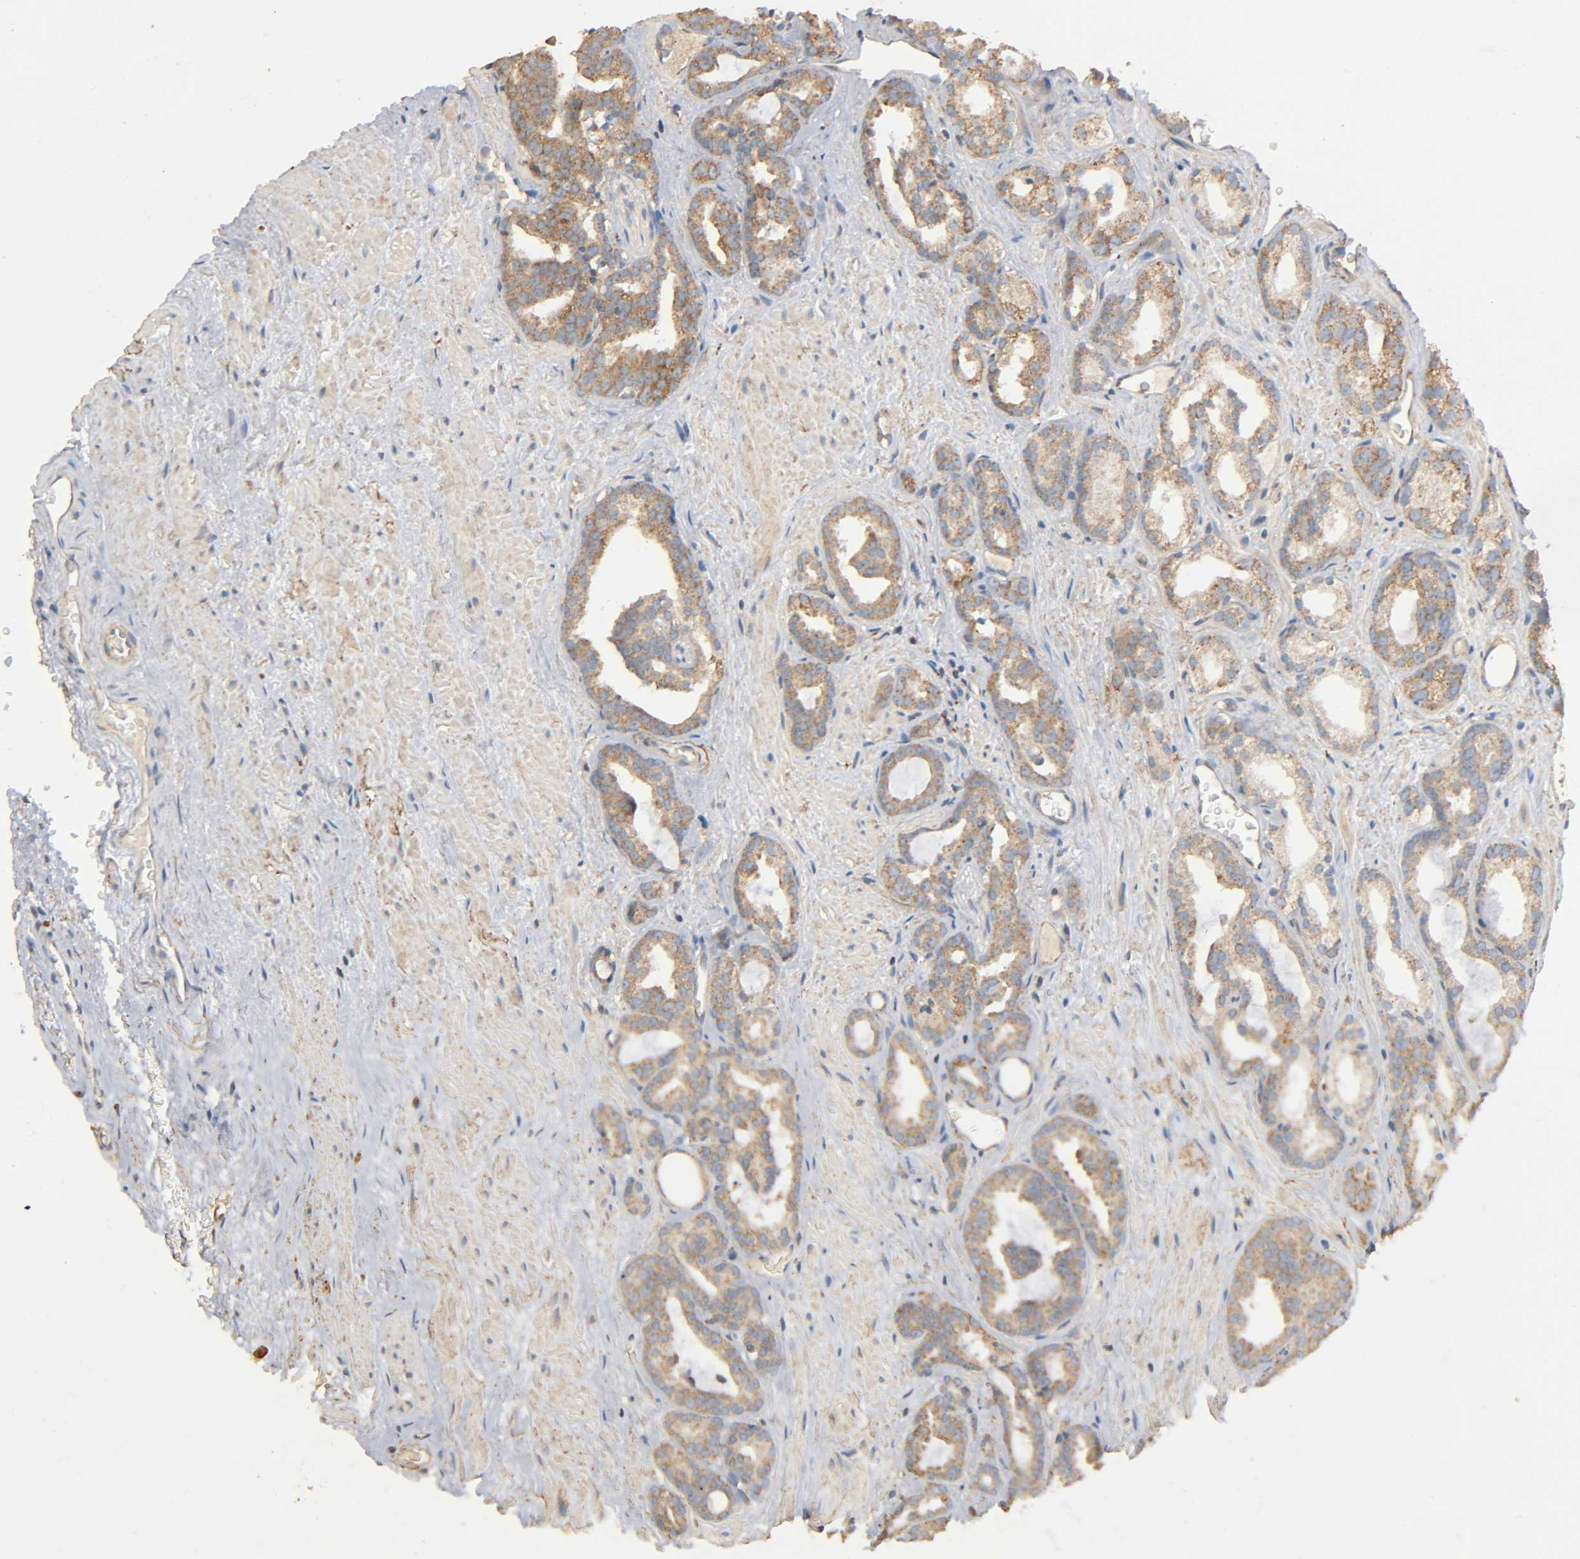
{"staining": {"intensity": "strong", "quantity": ">75%", "location": "cytoplasmic/membranous"}, "tissue": "prostate cancer", "cell_type": "Tumor cells", "image_type": "cancer", "snomed": [{"axis": "morphology", "description": "Adenocarcinoma, Low grade"}, {"axis": "topography", "description": "Prostate"}], "caption": "Human prostate adenocarcinoma (low-grade) stained with a protein marker demonstrates strong staining in tumor cells.", "gene": "NDUFS3", "patient": {"sex": "male", "age": 63}}